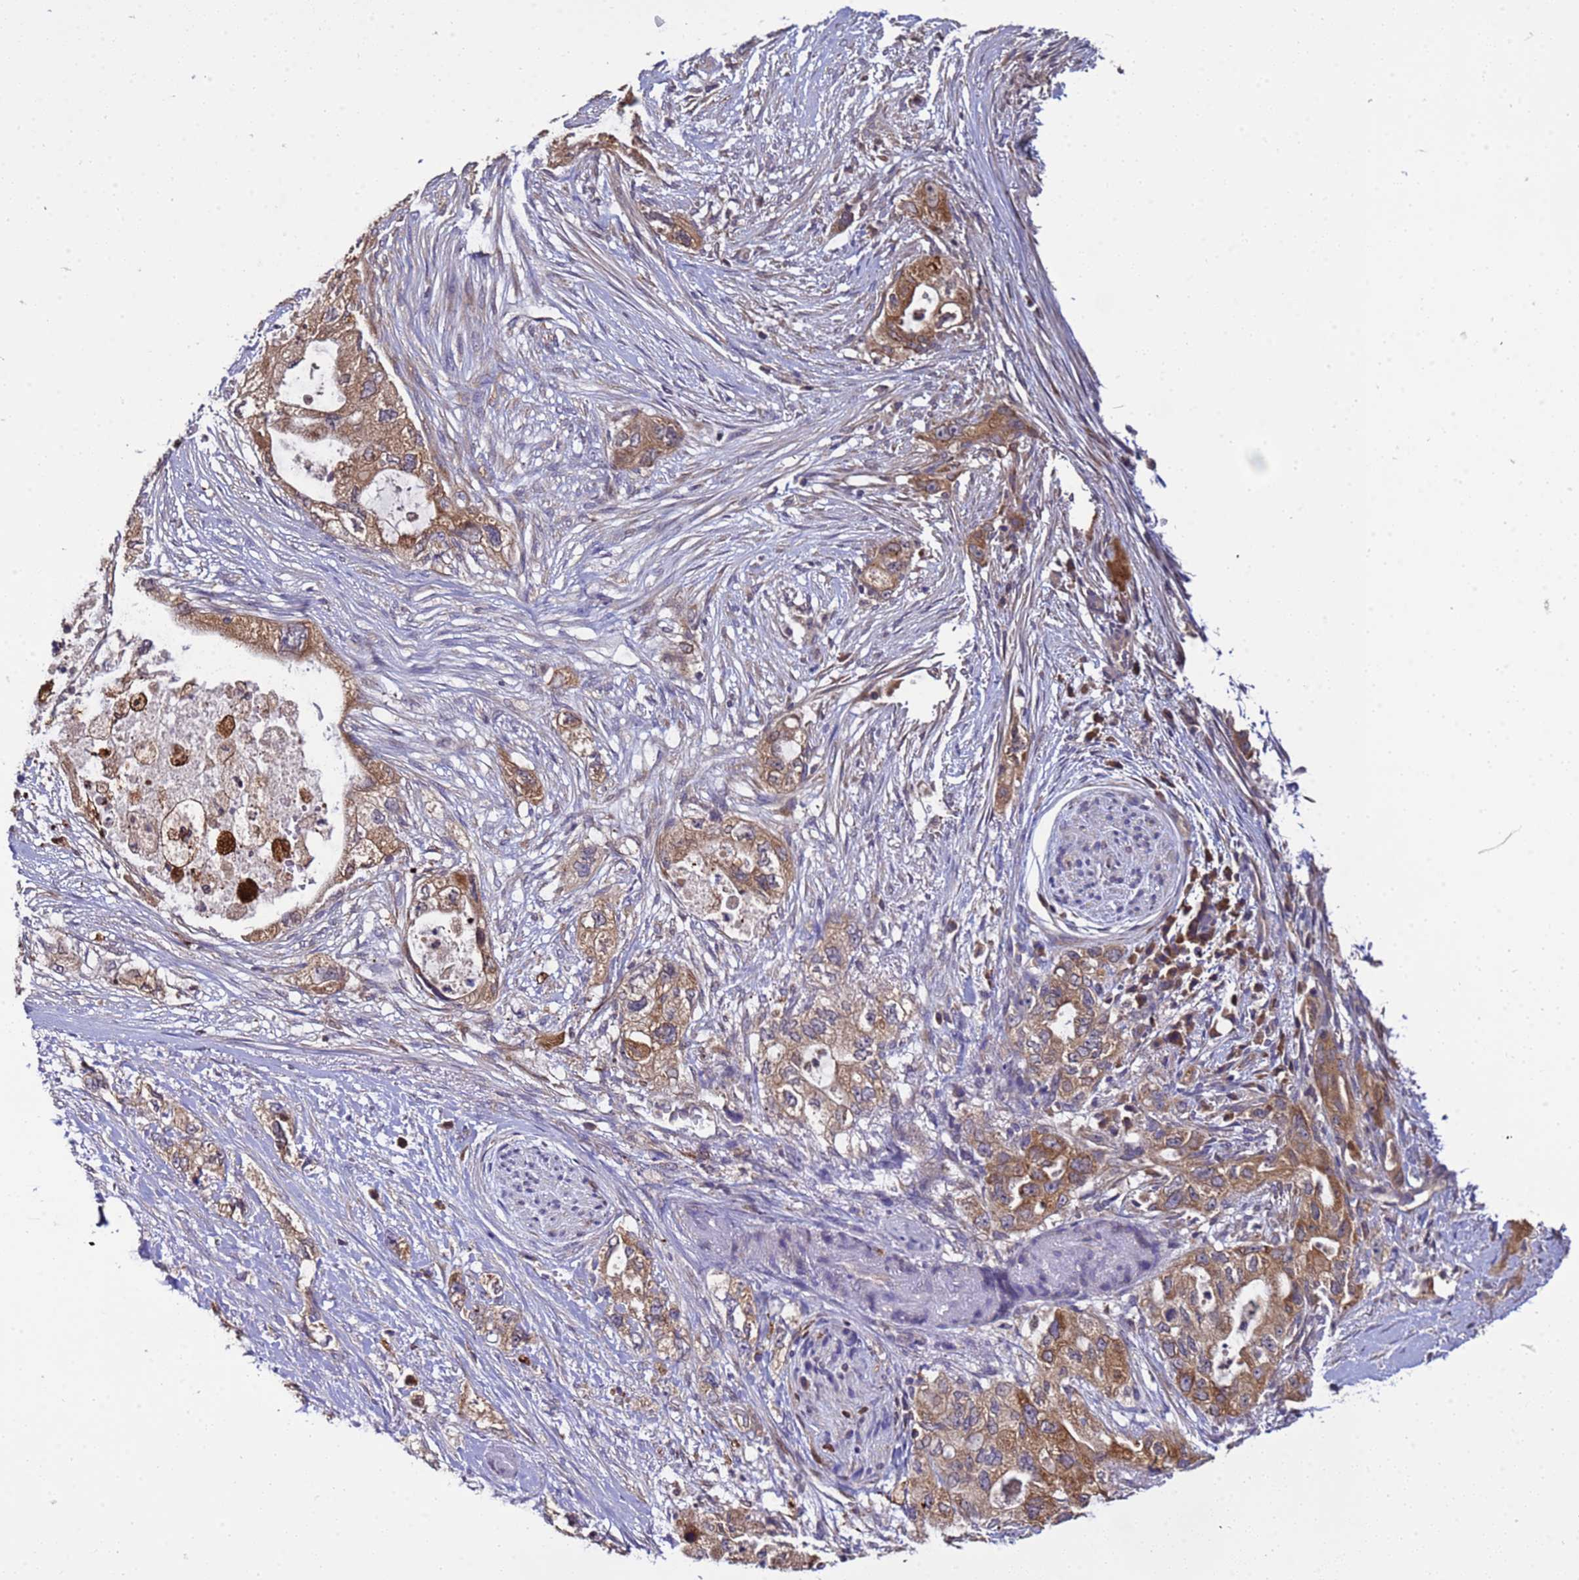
{"staining": {"intensity": "moderate", "quantity": "25%-75%", "location": "cytoplasmic/membranous"}, "tissue": "pancreatic cancer", "cell_type": "Tumor cells", "image_type": "cancer", "snomed": [{"axis": "morphology", "description": "Adenocarcinoma, NOS"}, {"axis": "topography", "description": "Pancreas"}], "caption": "Moderate cytoplasmic/membranous positivity for a protein is present in about 25%-75% of tumor cells of pancreatic cancer using immunohistochemistry.", "gene": "ELMOD2", "patient": {"sex": "female", "age": 73}}